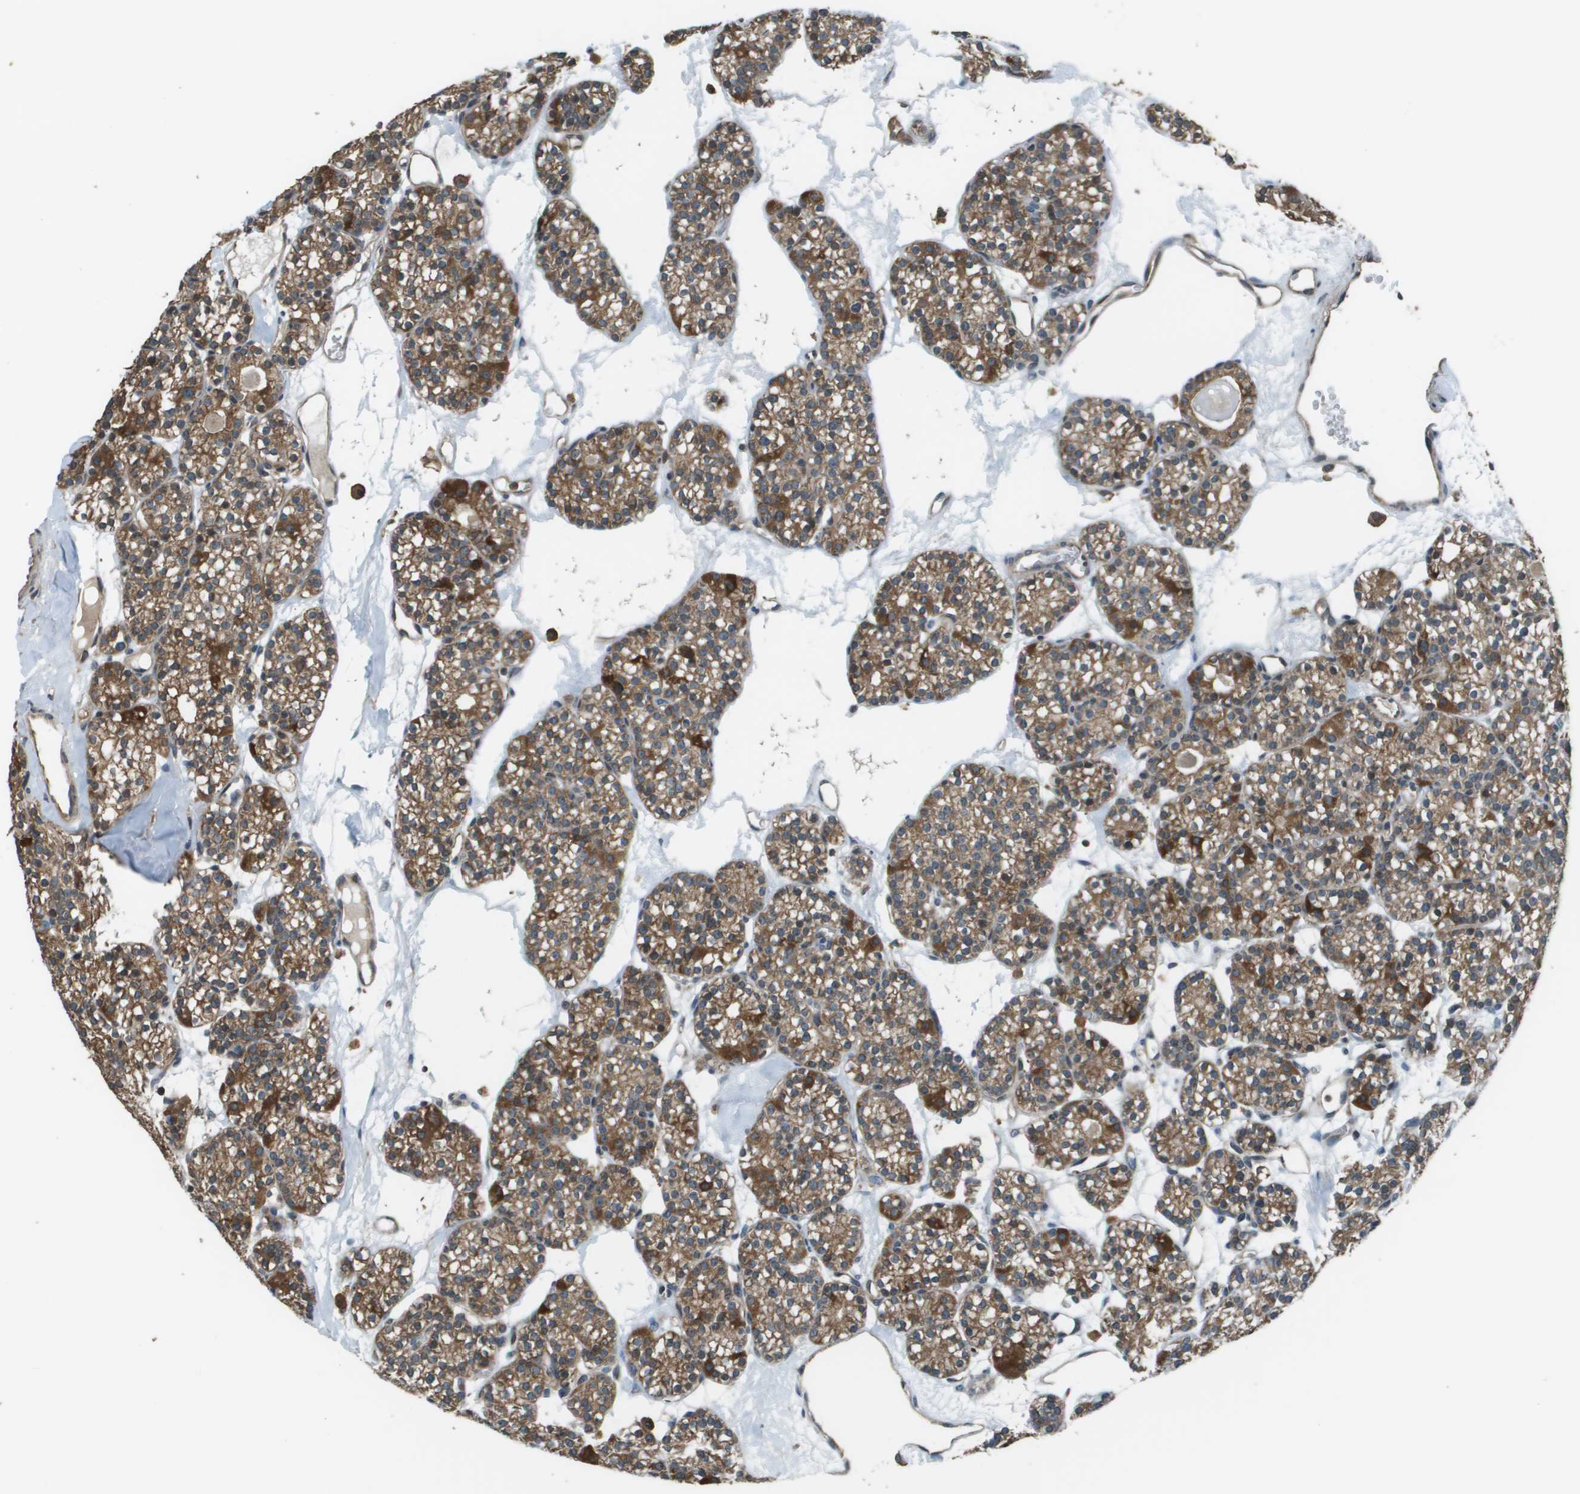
{"staining": {"intensity": "strong", "quantity": ">75%", "location": "cytoplasmic/membranous"}, "tissue": "parathyroid gland", "cell_type": "Glandular cells", "image_type": "normal", "snomed": [{"axis": "morphology", "description": "Normal tissue, NOS"}, {"axis": "topography", "description": "Parathyroid gland"}], "caption": "The image displays immunohistochemical staining of normal parathyroid gland. There is strong cytoplasmic/membranous positivity is identified in about >75% of glandular cells. (Brightfield microscopy of DAB IHC at high magnification).", "gene": "PLPBP", "patient": {"sex": "female", "age": 64}}